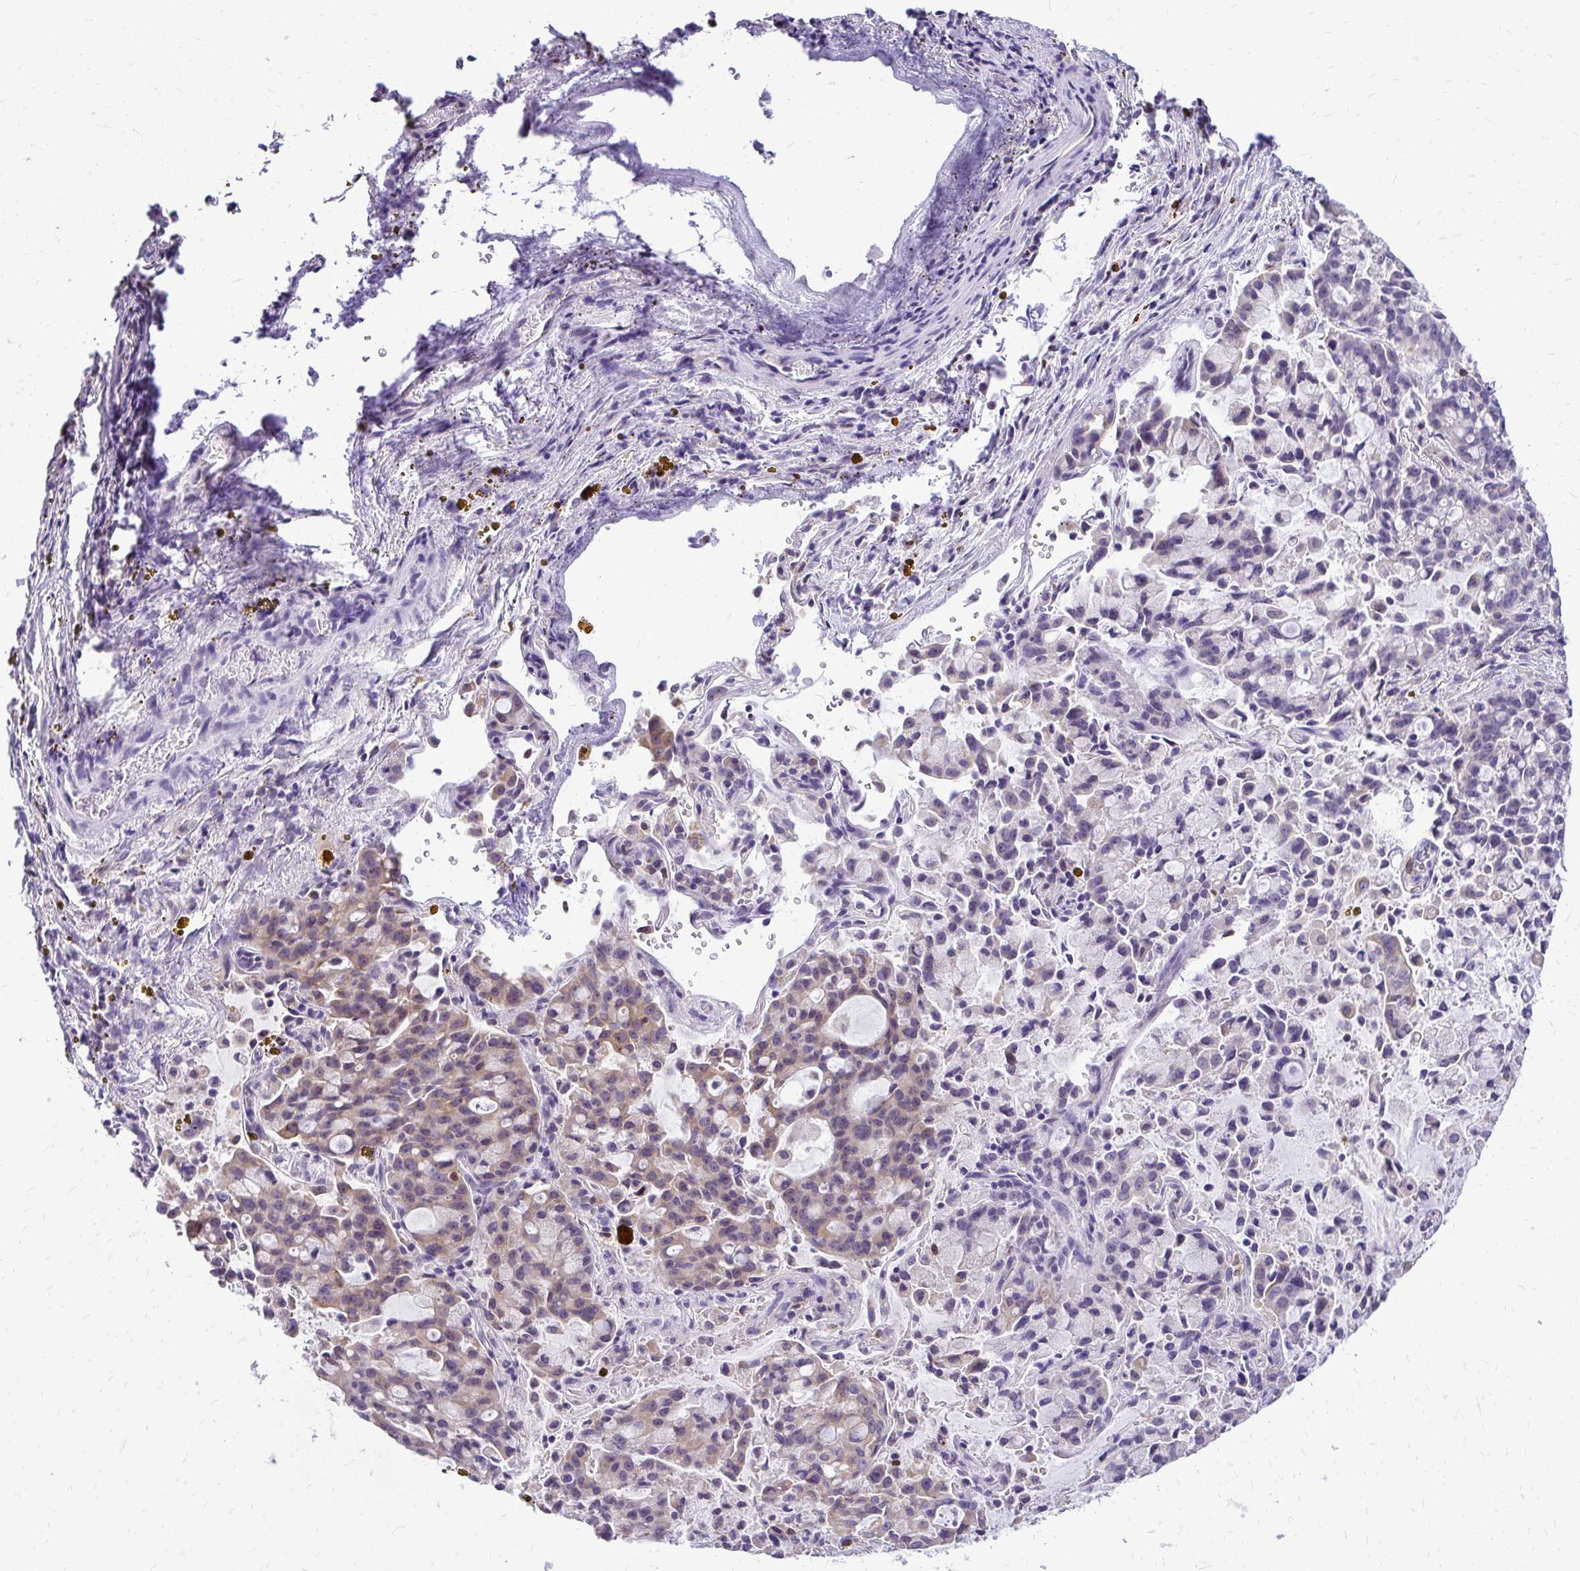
{"staining": {"intensity": "weak", "quantity": "25%-75%", "location": "cytoplasmic/membranous"}, "tissue": "lung cancer", "cell_type": "Tumor cells", "image_type": "cancer", "snomed": [{"axis": "morphology", "description": "Adenocarcinoma, NOS"}, {"axis": "topography", "description": "Lung"}], "caption": "Protein staining of lung cancer tissue displays weak cytoplasmic/membranous positivity in approximately 25%-75% of tumor cells.", "gene": "NIFK", "patient": {"sex": "female", "age": 44}}